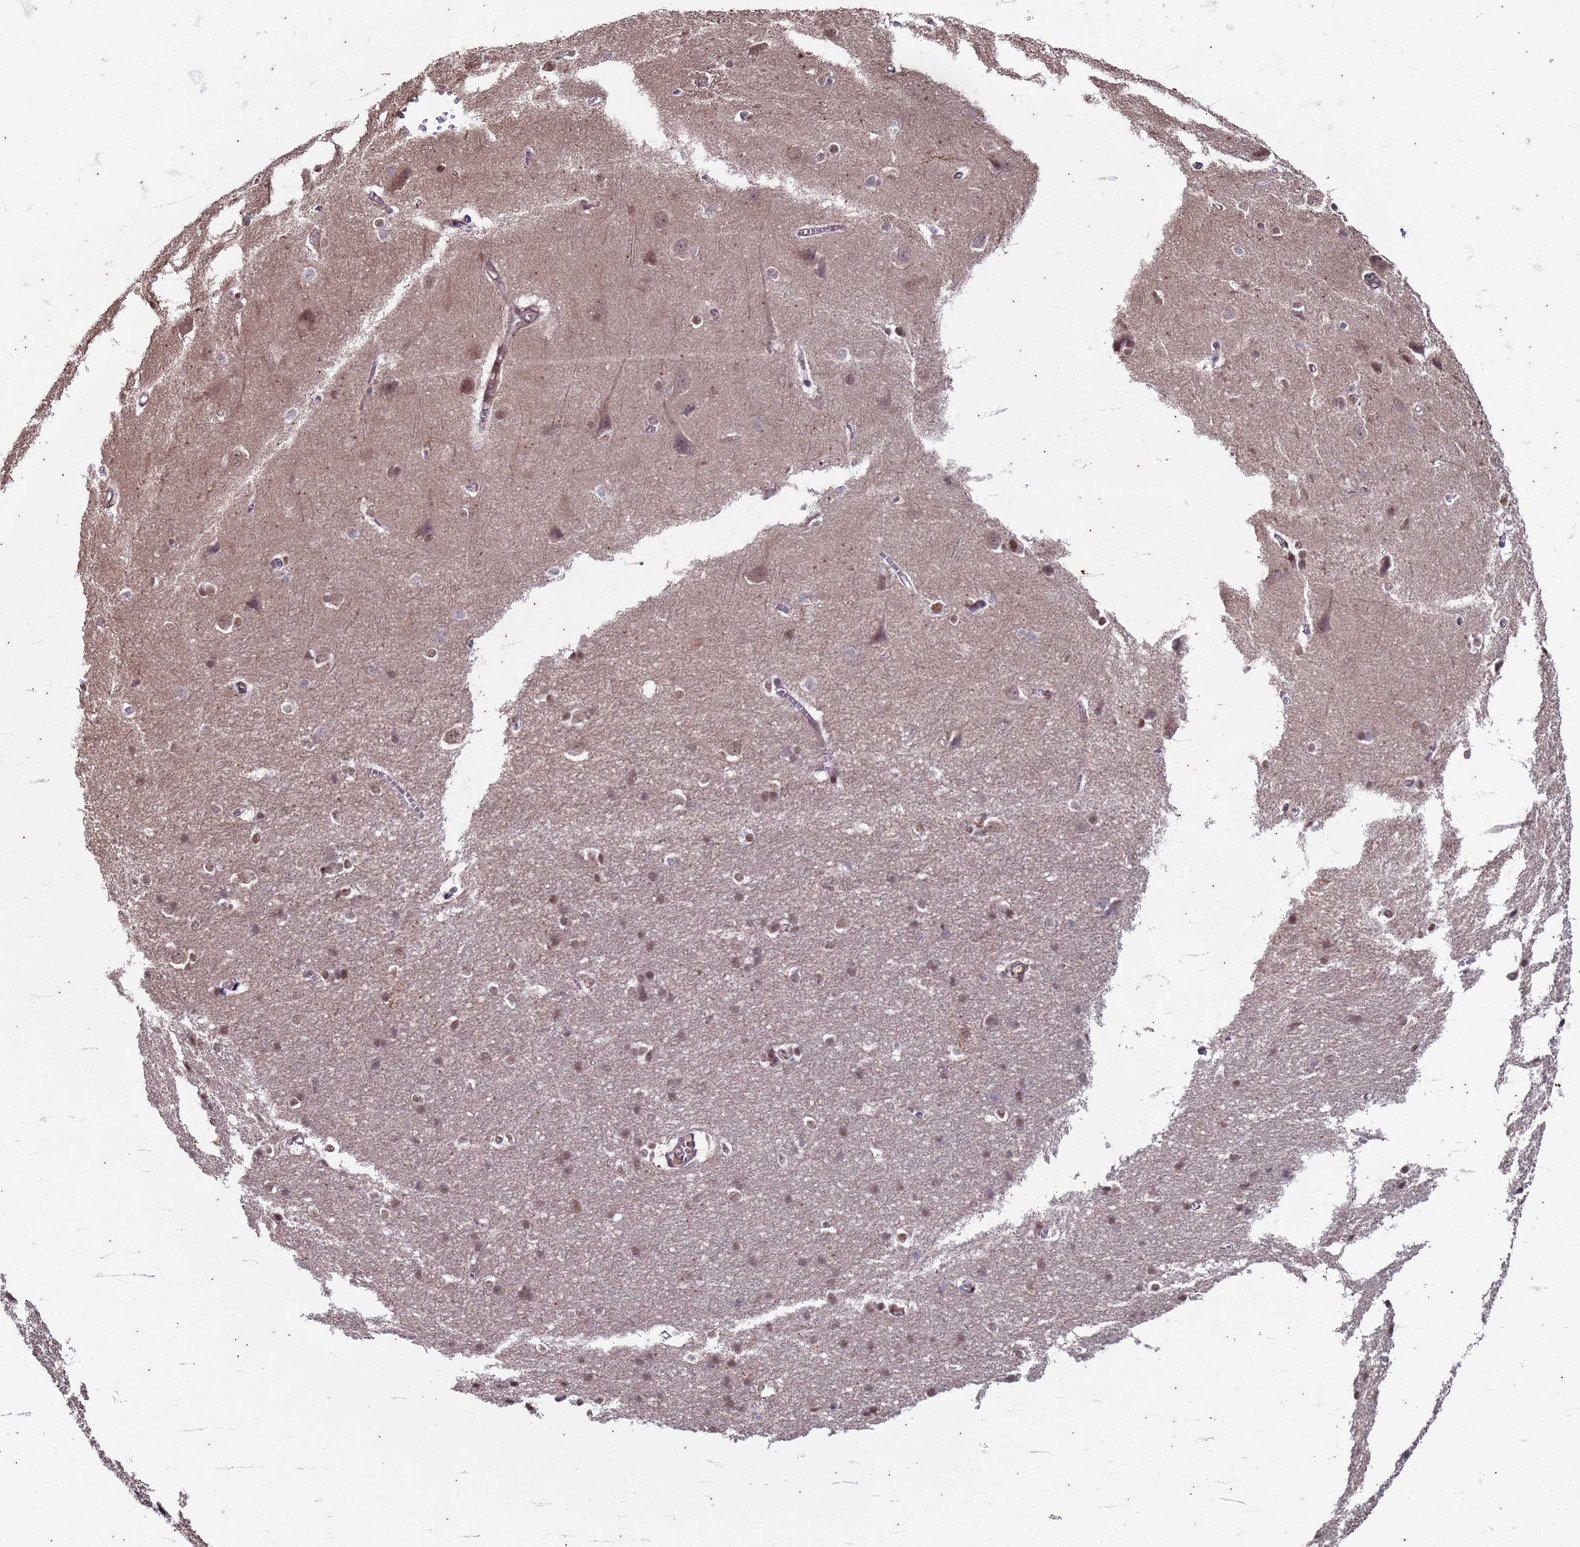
{"staining": {"intensity": "moderate", "quantity": ">75%", "location": "nuclear"}, "tissue": "cerebral cortex", "cell_type": "Endothelial cells", "image_type": "normal", "snomed": [{"axis": "morphology", "description": "Normal tissue, NOS"}, {"axis": "topography", "description": "Cerebral cortex"}], "caption": "Protein expression analysis of normal human cerebral cortex reveals moderate nuclear expression in approximately >75% of endothelial cells. (DAB (3,3'-diaminobenzidine) IHC with brightfield microscopy, high magnification).", "gene": "TRMT6", "patient": {"sex": "male", "age": 37}}